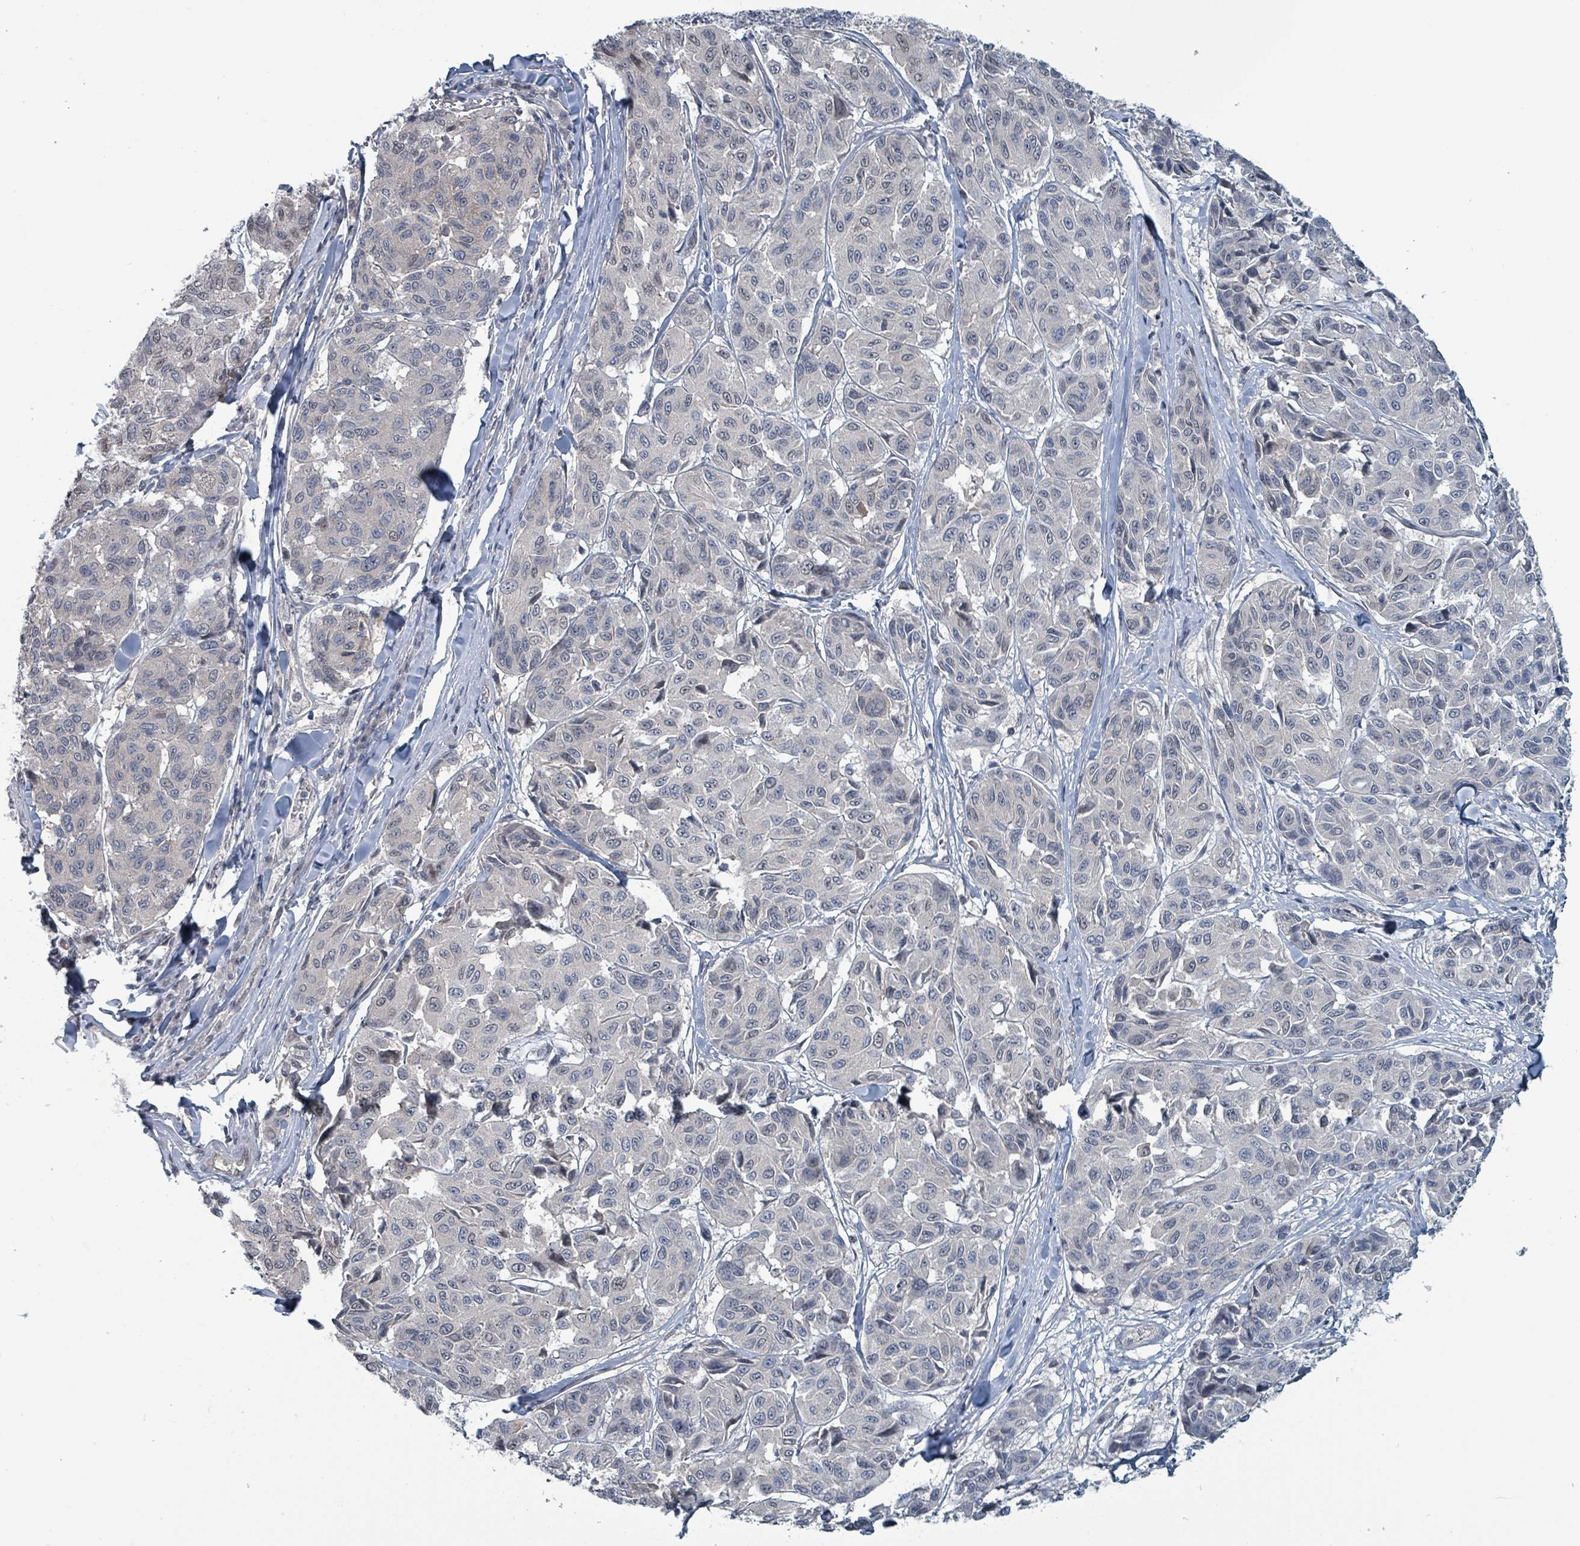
{"staining": {"intensity": "negative", "quantity": "none", "location": "none"}, "tissue": "melanoma", "cell_type": "Tumor cells", "image_type": "cancer", "snomed": [{"axis": "morphology", "description": "Malignant melanoma, NOS"}, {"axis": "topography", "description": "Skin"}], "caption": "Immunohistochemical staining of human melanoma reveals no significant expression in tumor cells. (Stains: DAB immunohistochemistry with hematoxylin counter stain, Microscopy: brightfield microscopy at high magnification).", "gene": "BIVM", "patient": {"sex": "female", "age": 66}}